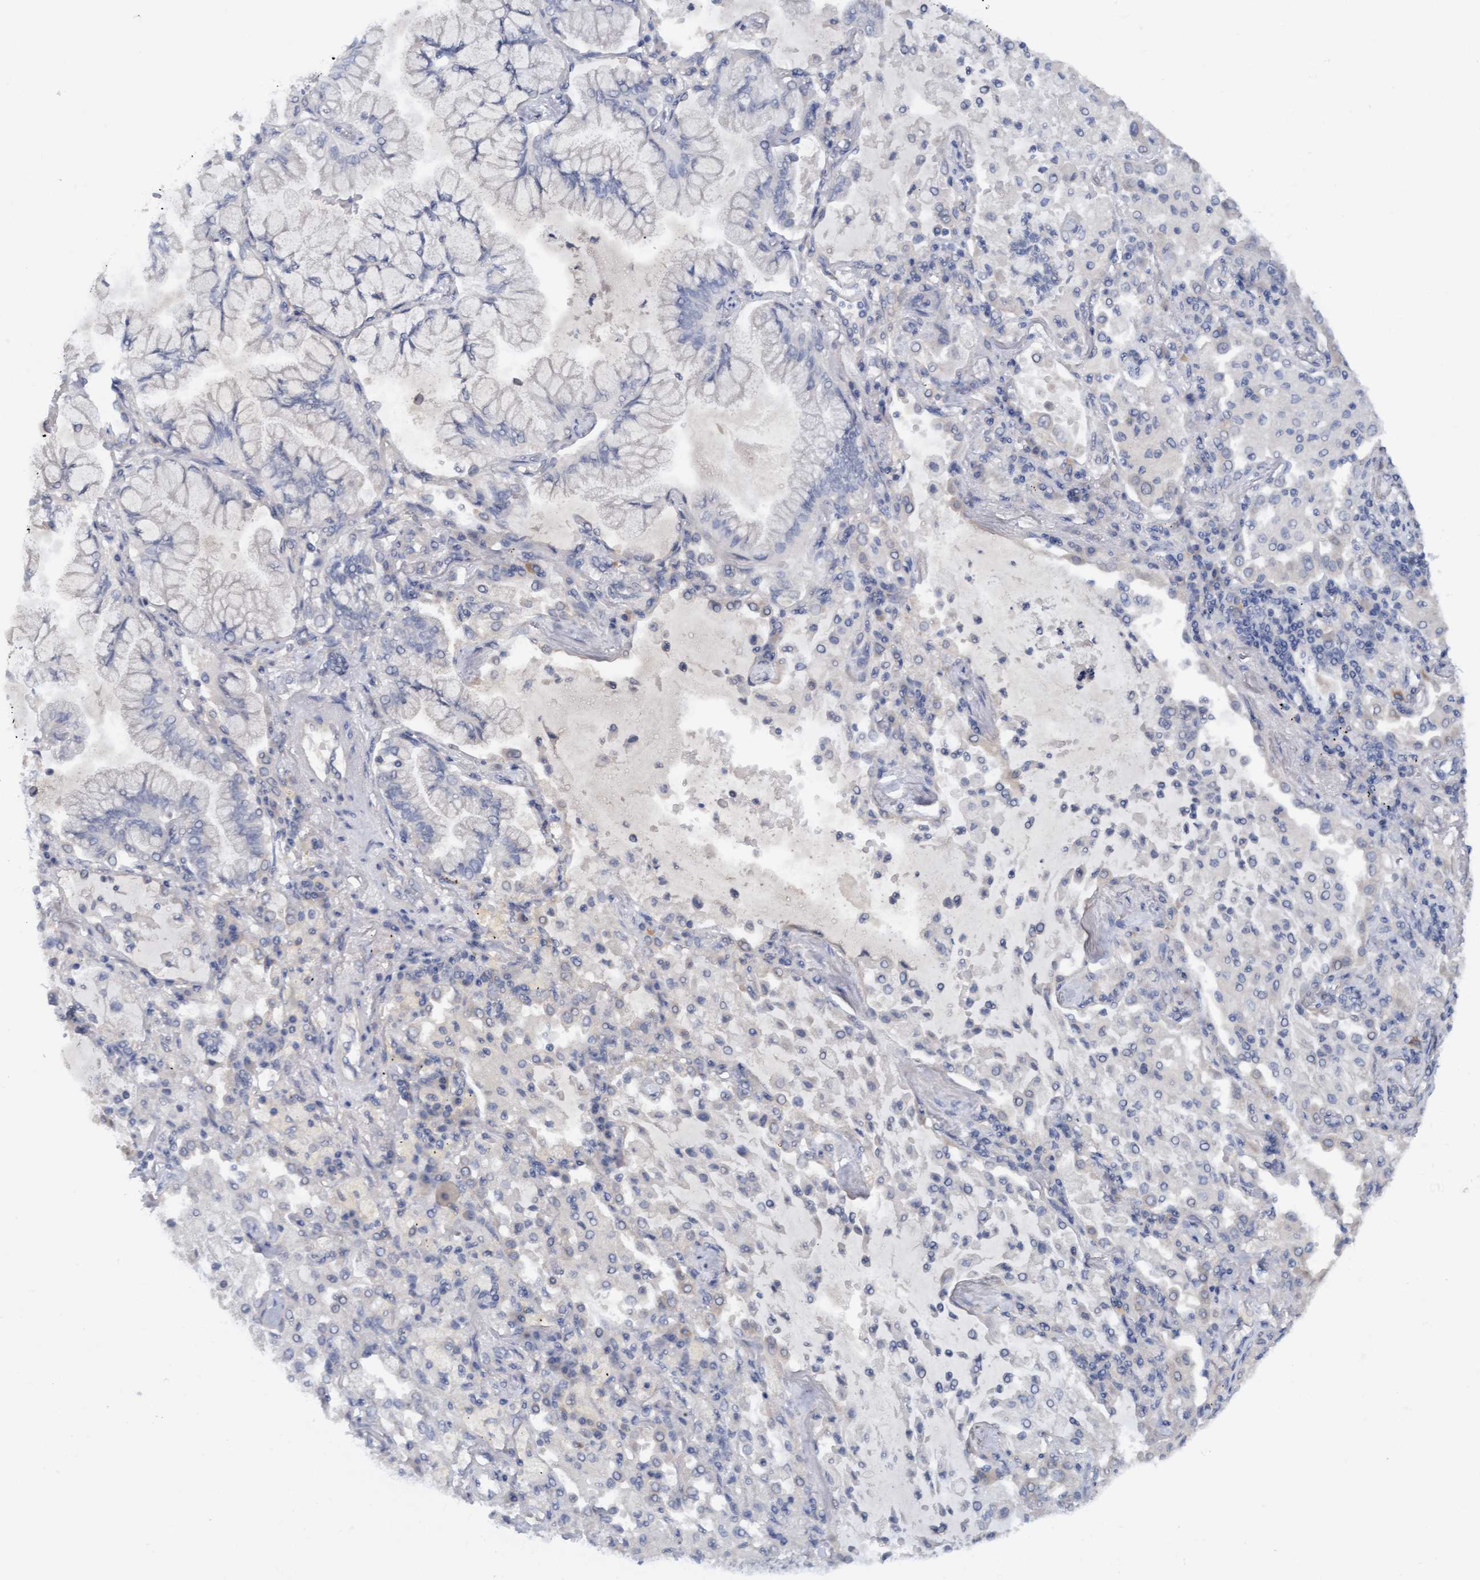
{"staining": {"intensity": "negative", "quantity": "none", "location": "none"}, "tissue": "lung cancer", "cell_type": "Tumor cells", "image_type": "cancer", "snomed": [{"axis": "morphology", "description": "Adenocarcinoma, NOS"}, {"axis": "topography", "description": "Lung"}], "caption": "Photomicrograph shows no protein staining in tumor cells of lung cancer tissue.", "gene": "STXBP1", "patient": {"sex": "female", "age": 70}}